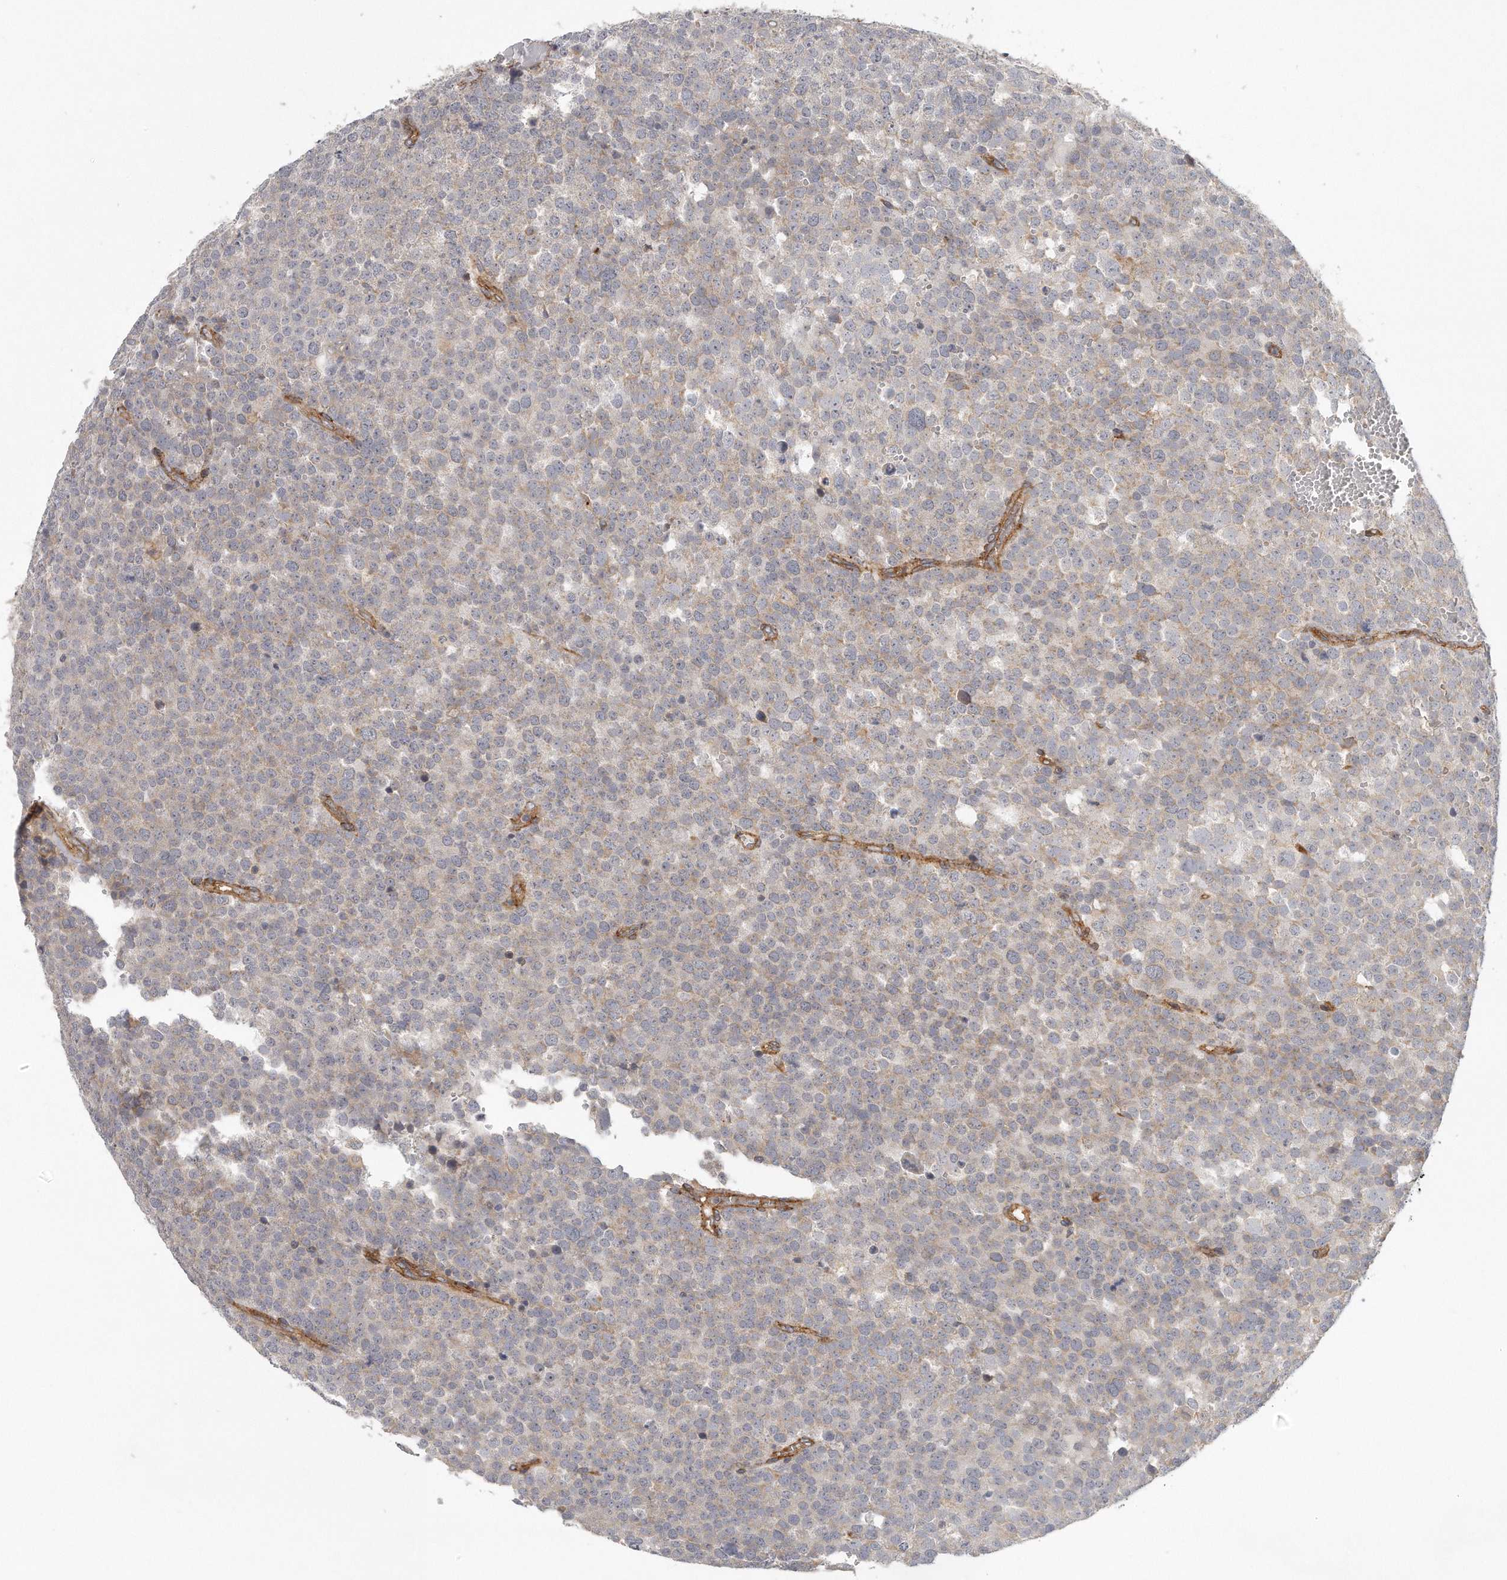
{"staining": {"intensity": "weak", "quantity": ">75%", "location": "cytoplasmic/membranous"}, "tissue": "testis cancer", "cell_type": "Tumor cells", "image_type": "cancer", "snomed": [{"axis": "morphology", "description": "Seminoma, NOS"}, {"axis": "topography", "description": "Testis"}], "caption": "Immunohistochemistry (IHC) histopathology image of human testis cancer (seminoma) stained for a protein (brown), which reveals low levels of weak cytoplasmic/membranous expression in approximately >75% of tumor cells.", "gene": "MTERF4", "patient": {"sex": "male", "age": 71}}